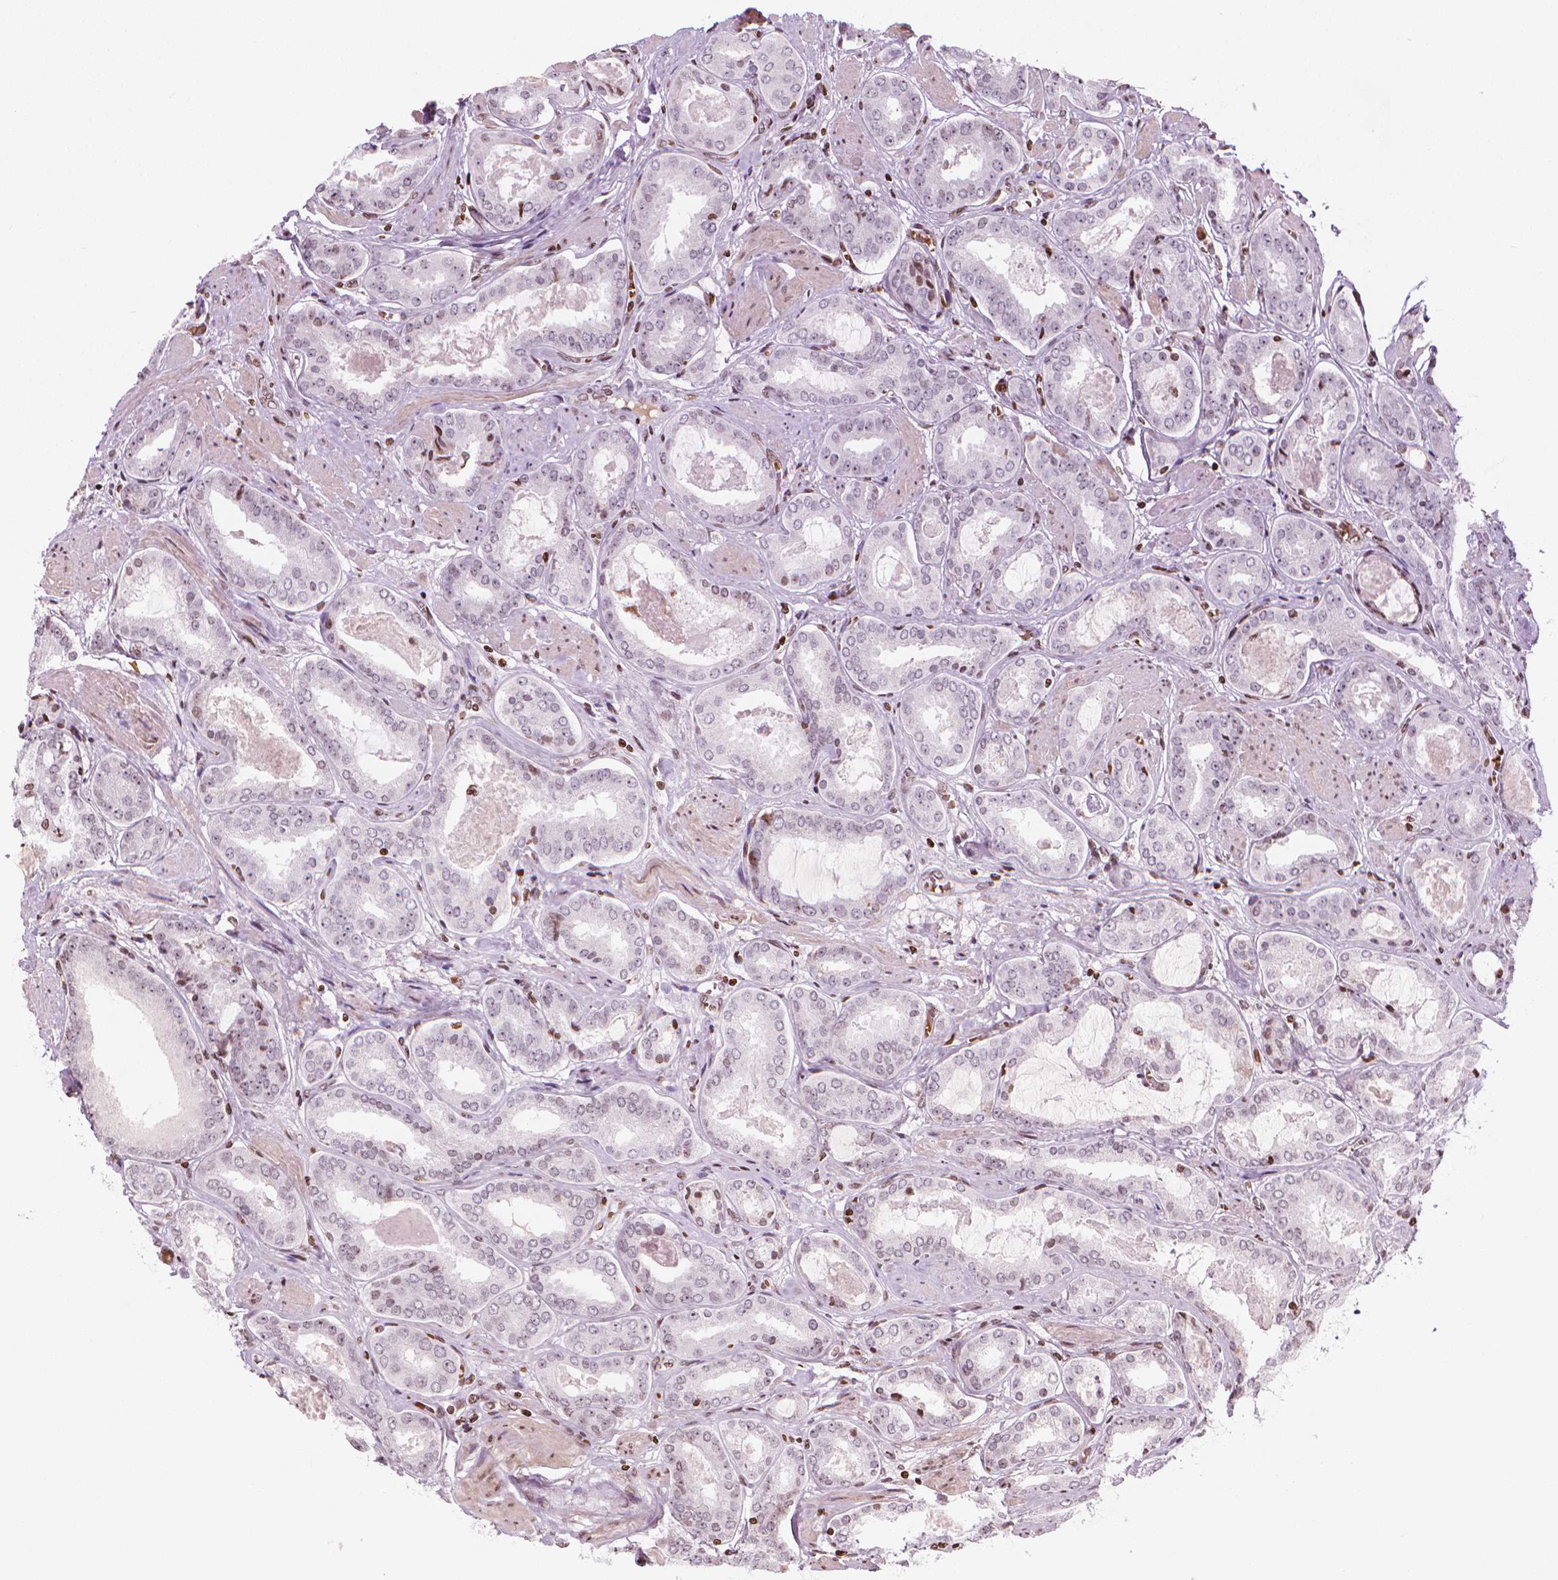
{"staining": {"intensity": "negative", "quantity": "none", "location": "none"}, "tissue": "prostate cancer", "cell_type": "Tumor cells", "image_type": "cancer", "snomed": [{"axis": "morphology", "description": "Adenocarcinoma, High grade"}, {"axis": "topography", "description": "Prostate"}], "caption": "Prostate adenocarcinoma (high-grade) was stained to show a protein in brown. There is no significant positivity in tumor cells.", "gene": "PIP4K2A", "patient": {"sex": "male", "age": 63}}